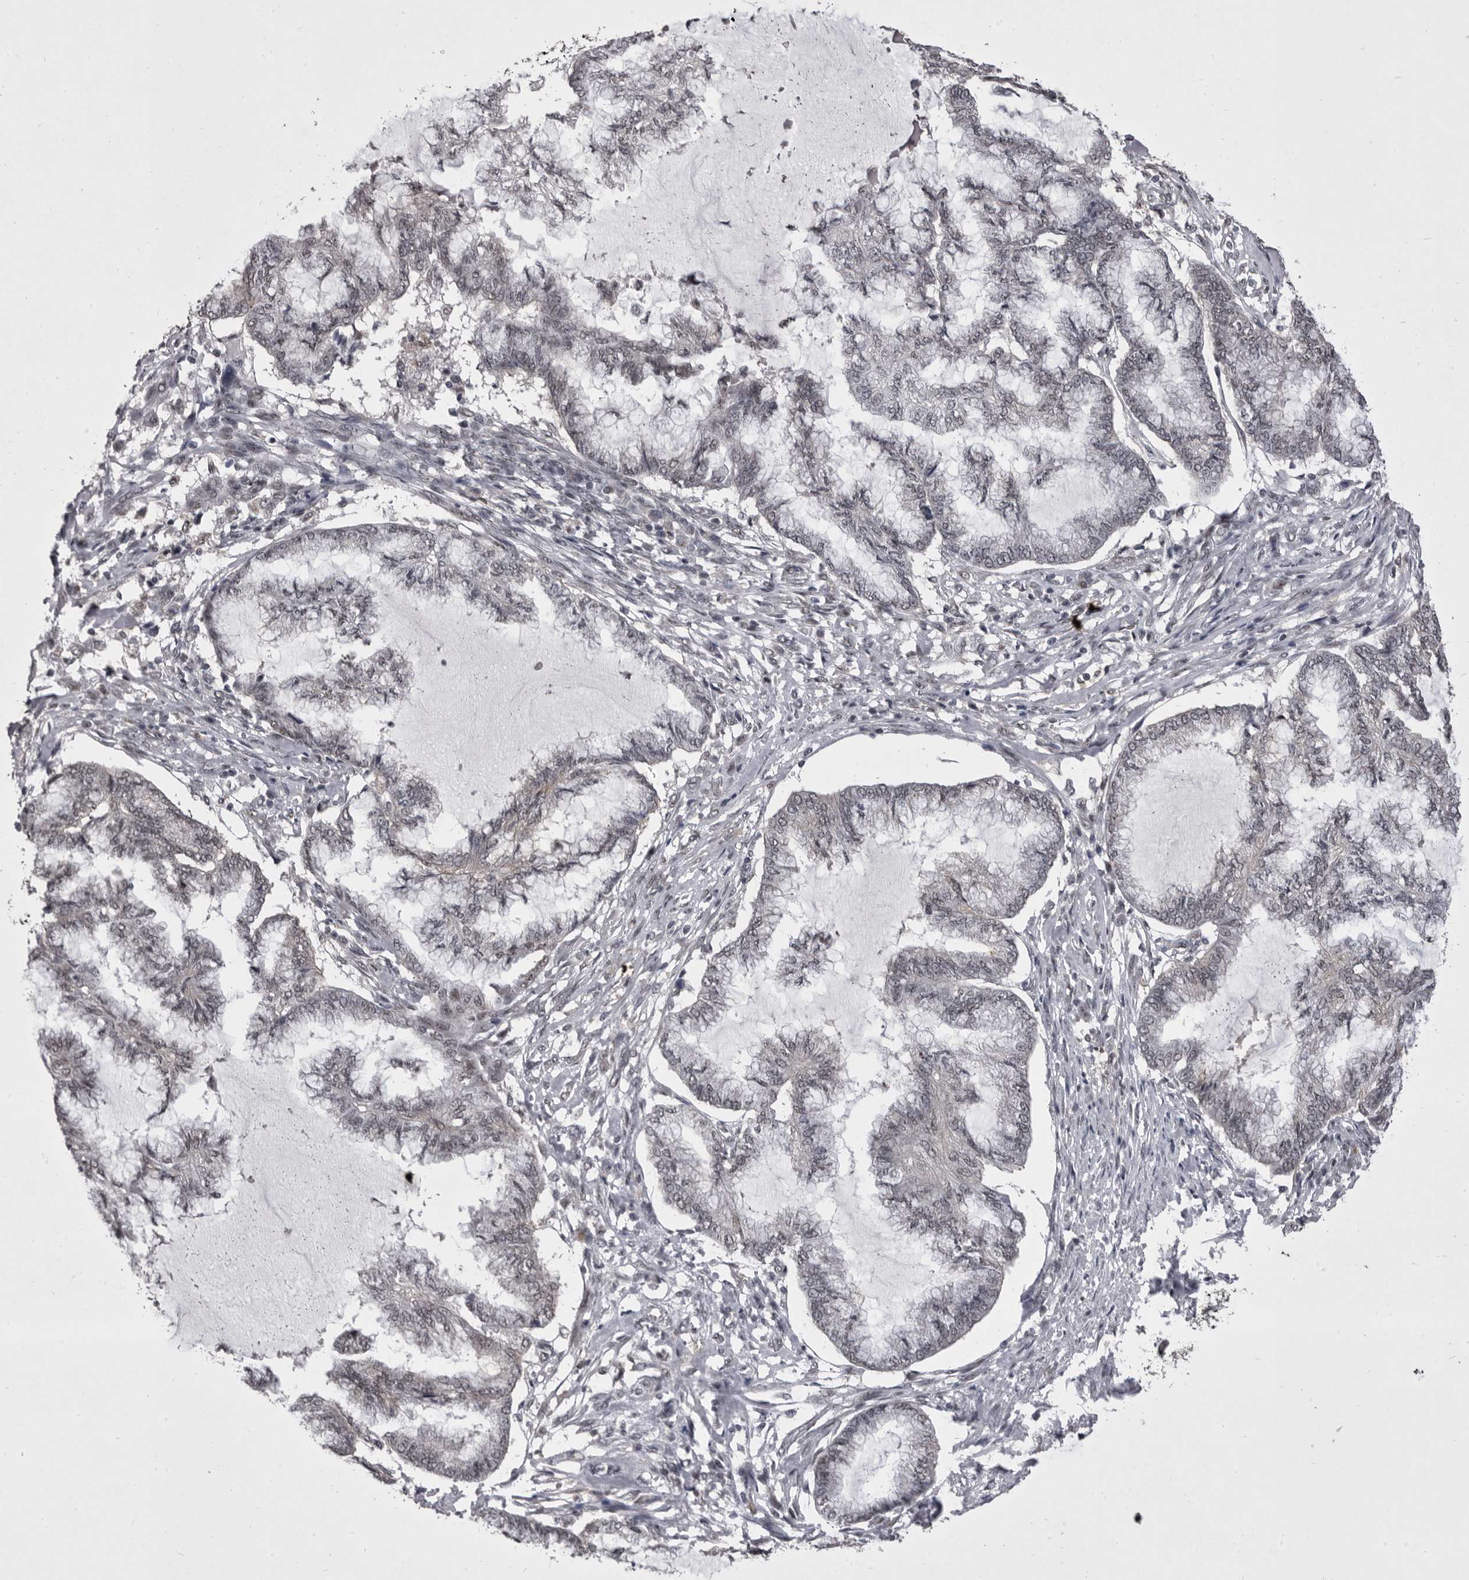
{"staining": {"intensity": "negative", "quantity": "none", "location": "none"}, "tissue": "endometrial cancer", "cell_type": "Tumor cells", "image_type": "cancer", "snomed": [{"axis": "morphology", "description": "Adenocarcinoma, NOS"}, {"axis": "topography", "description": "Endometrium"}], "caption": "IHC histopathology image of adenocarcinoma (endometrial) stained for a protein (brown), which displays no staining in tumor cells. The staining was performed using DAB to visualize the protein expression in brown, while the nuclei were stained in blue with hematoxylin (Magnification: 20x).", "gene": "PRPF3", "patient": {"sex": "female", "age": 86}}